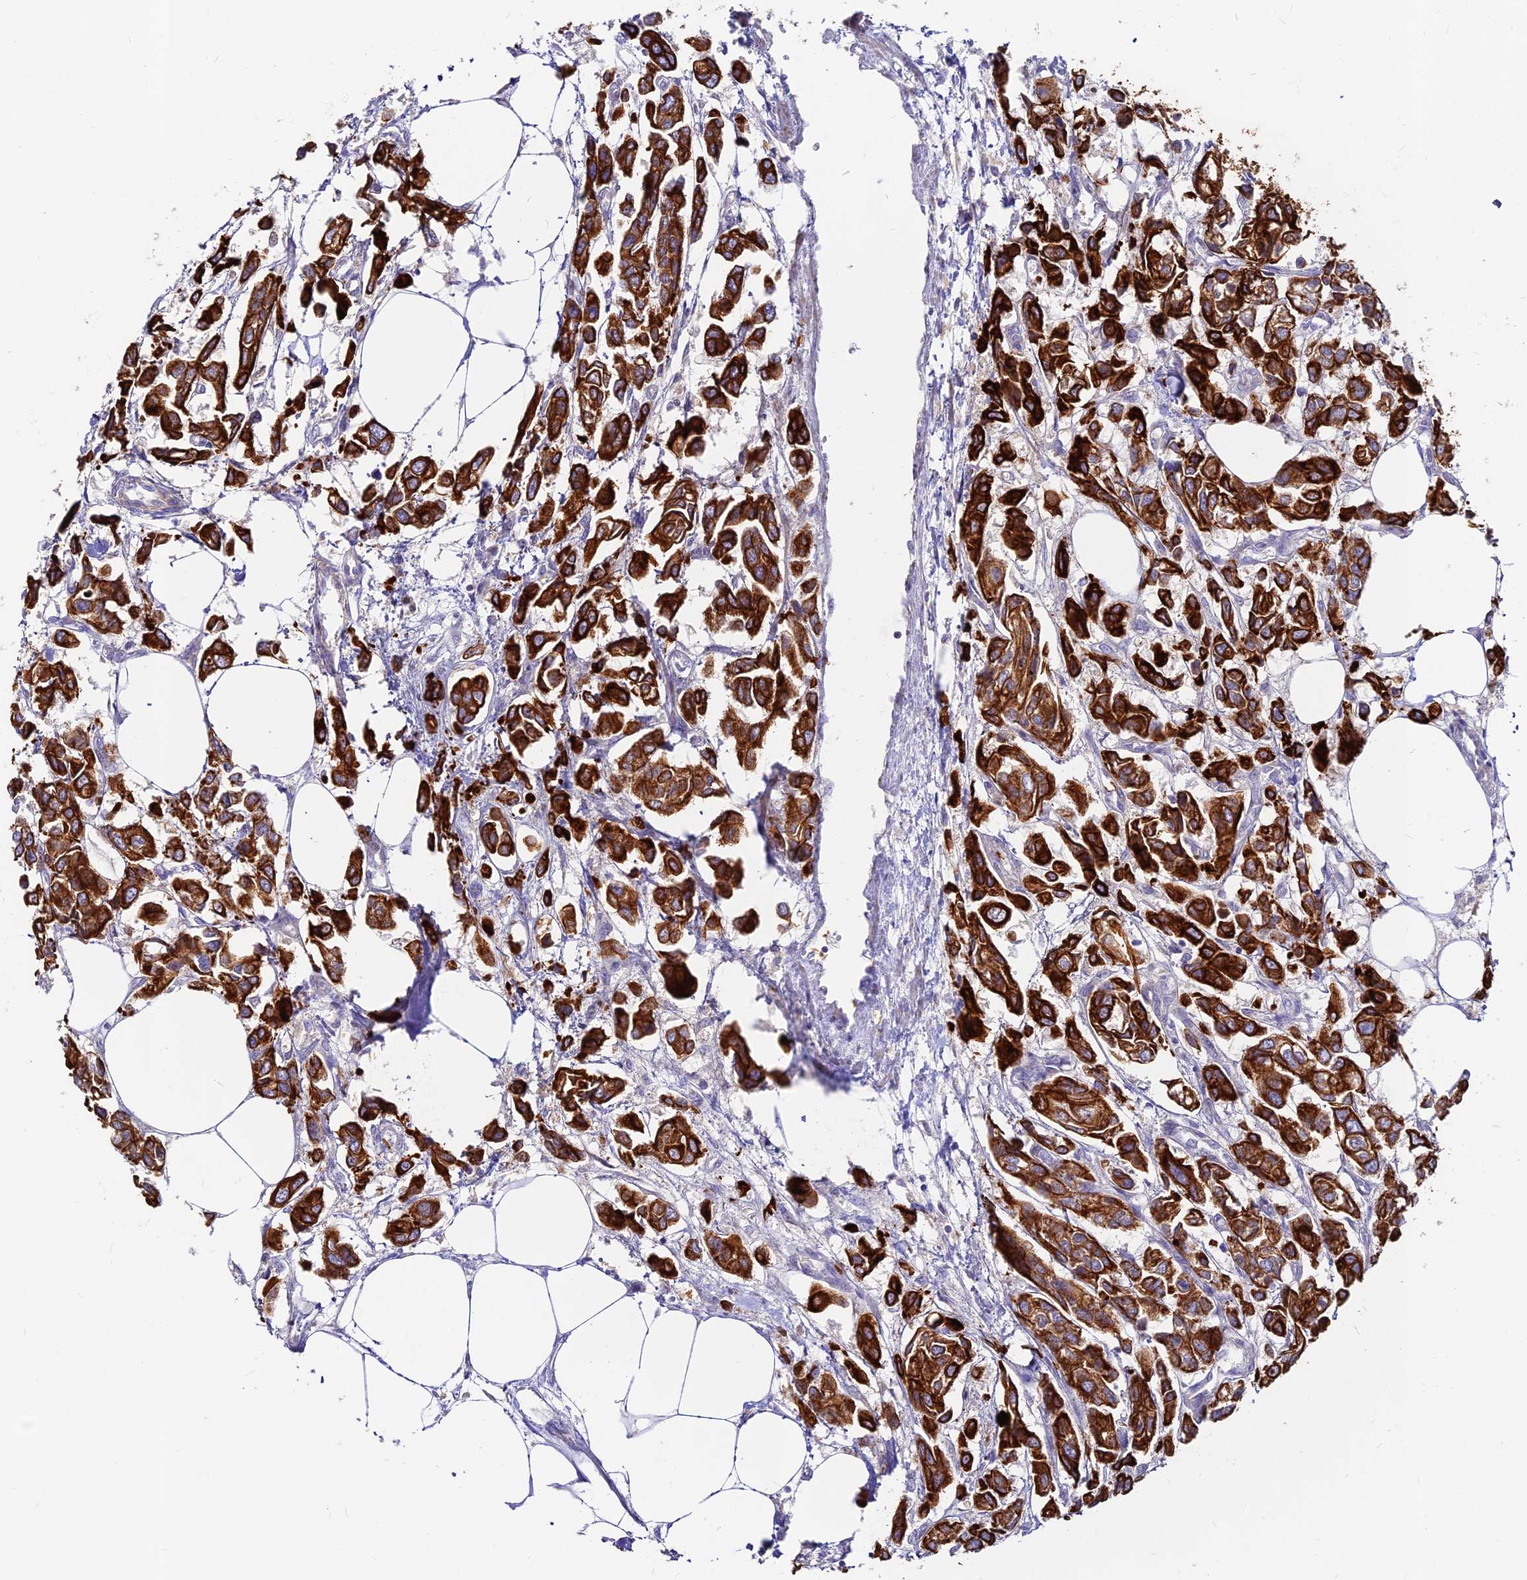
{"staining": {"intensity": "strong", "quantity": ">75%", "location": "cytoplasmic/membranous"}, "tissue": "urothelial cancer", "cell_type": "Tumor cells", "image_type": "cancer", "snomed": [{"axis": "morphology", "description": "Urothelial carcinoma, High grade"}, {"axis": "topography", "description": "Urinary bladder"}], "caption": "Protein expression analysis of human urothelial cancer reveals strong cytoplasmic/membranous staining in about >75% of tumor cells.", "gene": "DENND2D", "patient": {"sex": "male", "age": 67}}